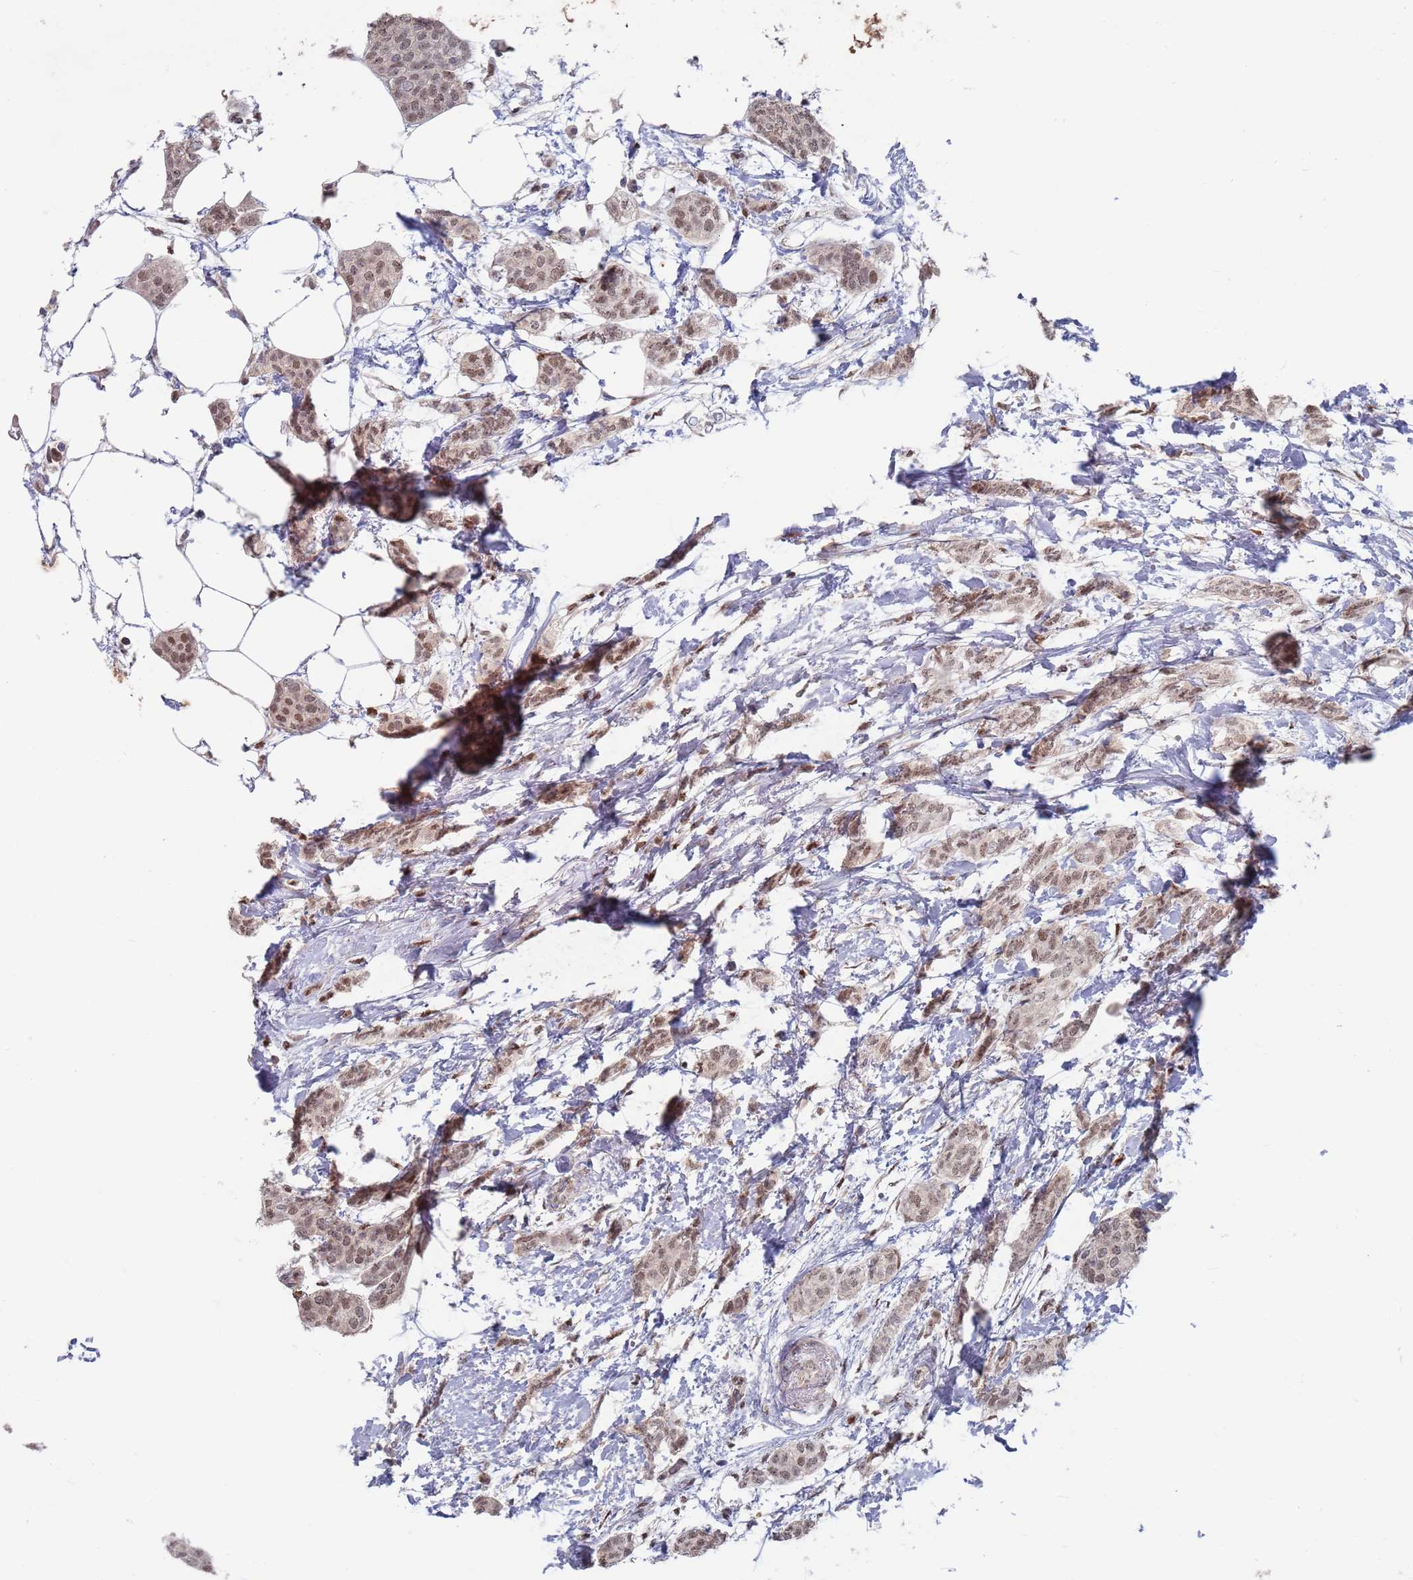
{"staining": {"intensity": "moderate", "quantity": ">75%", "location": "nuclear"}, "tissue": "breast cancer", "cell_type": "Tumor cells", "image_type": "cancer", "snomed": [{"axis": "morphology", "description": "Duct carcinoma"}, {"axis": "topography", "description": "Breast"}], "caption": "High-magnification brightfield microscopy of breast cancer stained with DAB (brown) and counterstained with hematoxylin (blue). tumor cells exhibit moderate nuclear staining is identified in approximately>75% of cells. (DAB (3,3'-diaminobenzidine) IHC, brown staining for protein, blue staining for nuclei).", "gene": "RPP25", "patient": {"sex": "female", "age": 72}}